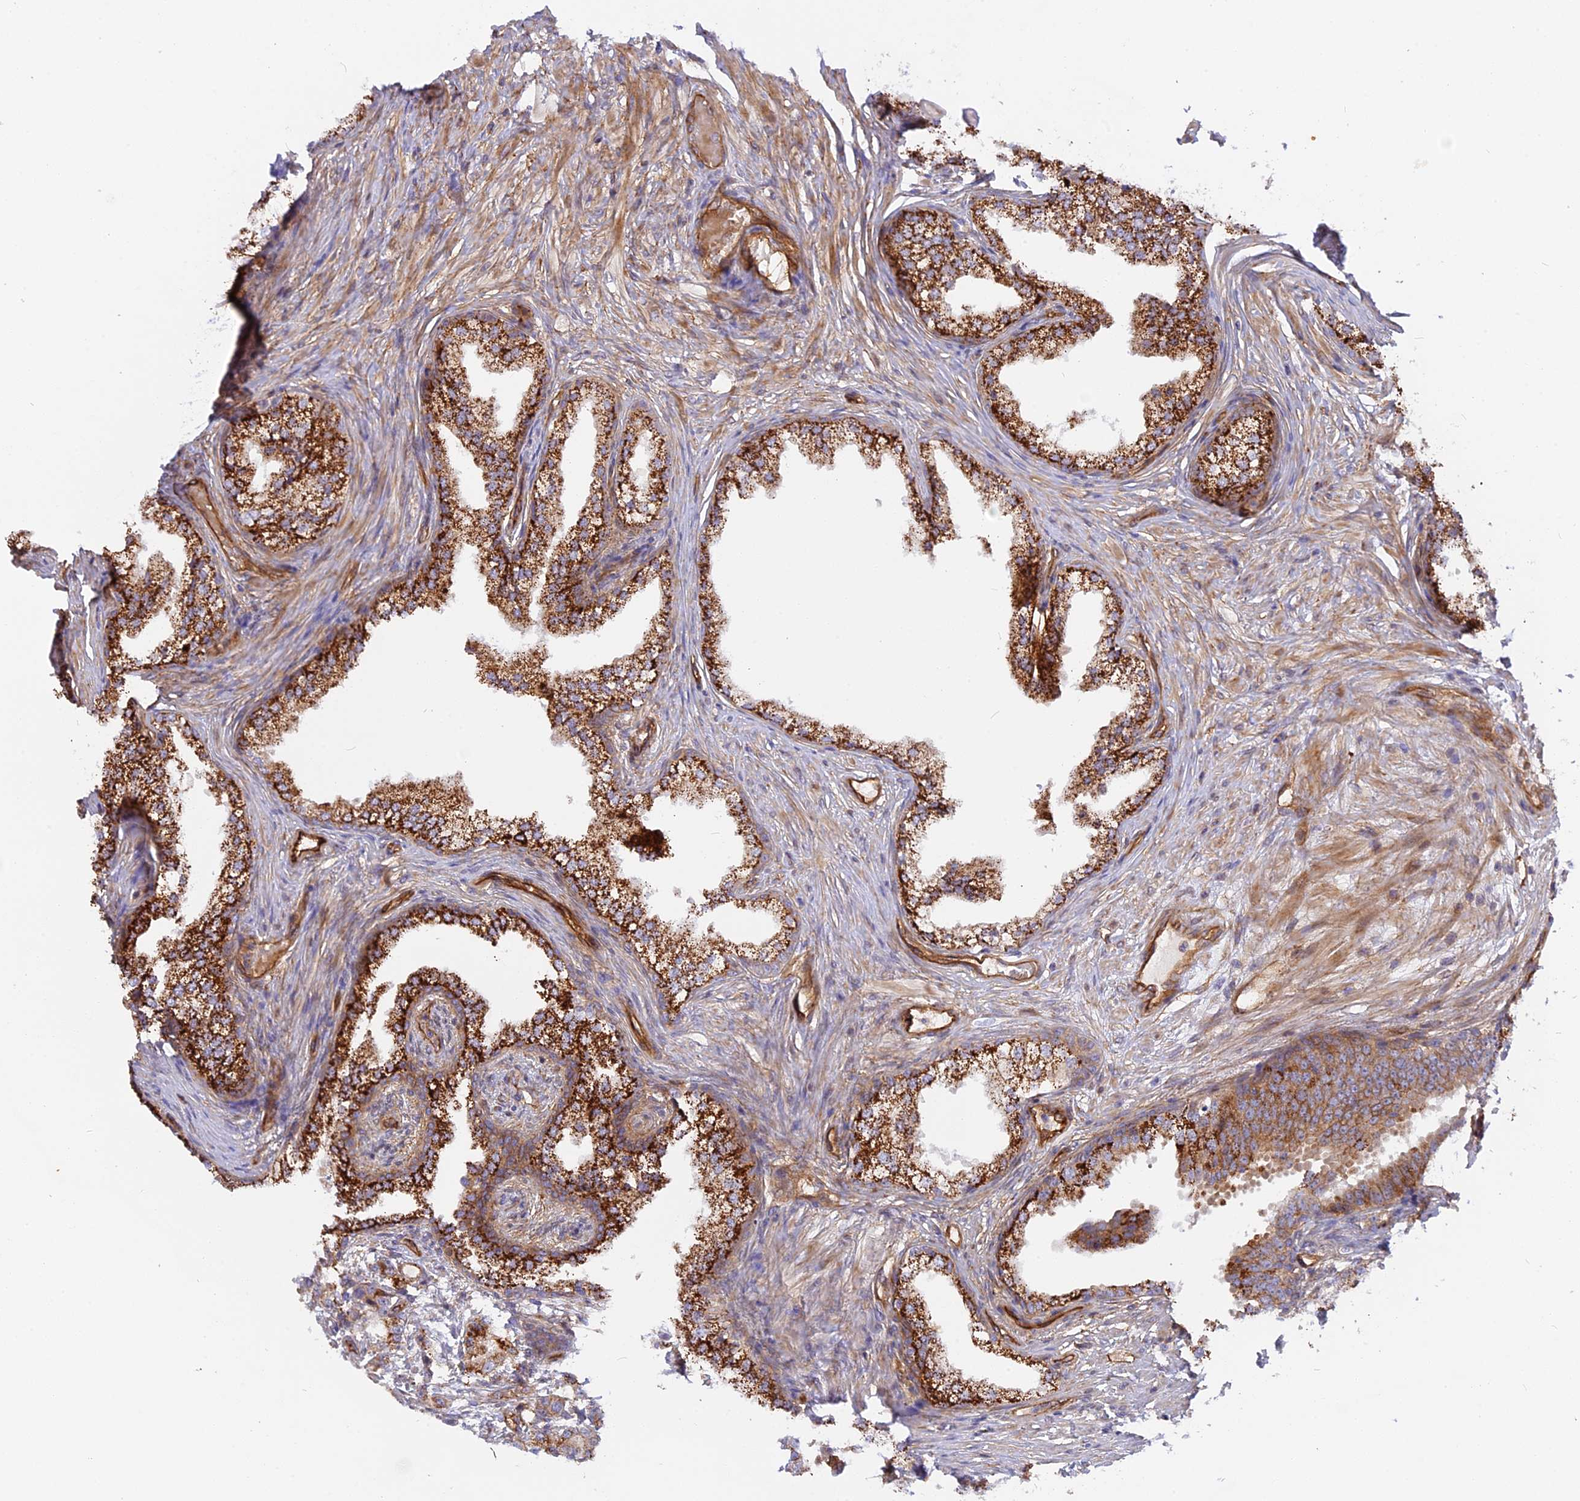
{"staining": {"intensity": "strong", "quantity": ">75%", "location": "cytoplasmic/membranous"}, "tissue": "prostate cancer", "cell_type": "Tumor cells", "image_type": "cancer", "snomed": [{"axis": "morphology", "description": "Adenocarcinoma, High grade"}, {"axis": "topography", "description": "Prostate"}], "caption": "DAB (3,3'-diaminobenzidine) immunohistochemical staining of human prostate high-grade adenocarcinoma displays strong cytoplasmic/membranous protein staining in approximately >75% of tumor cells.", "gene": "CNBD2", "patient": {"sex": "male", "age": 74}}